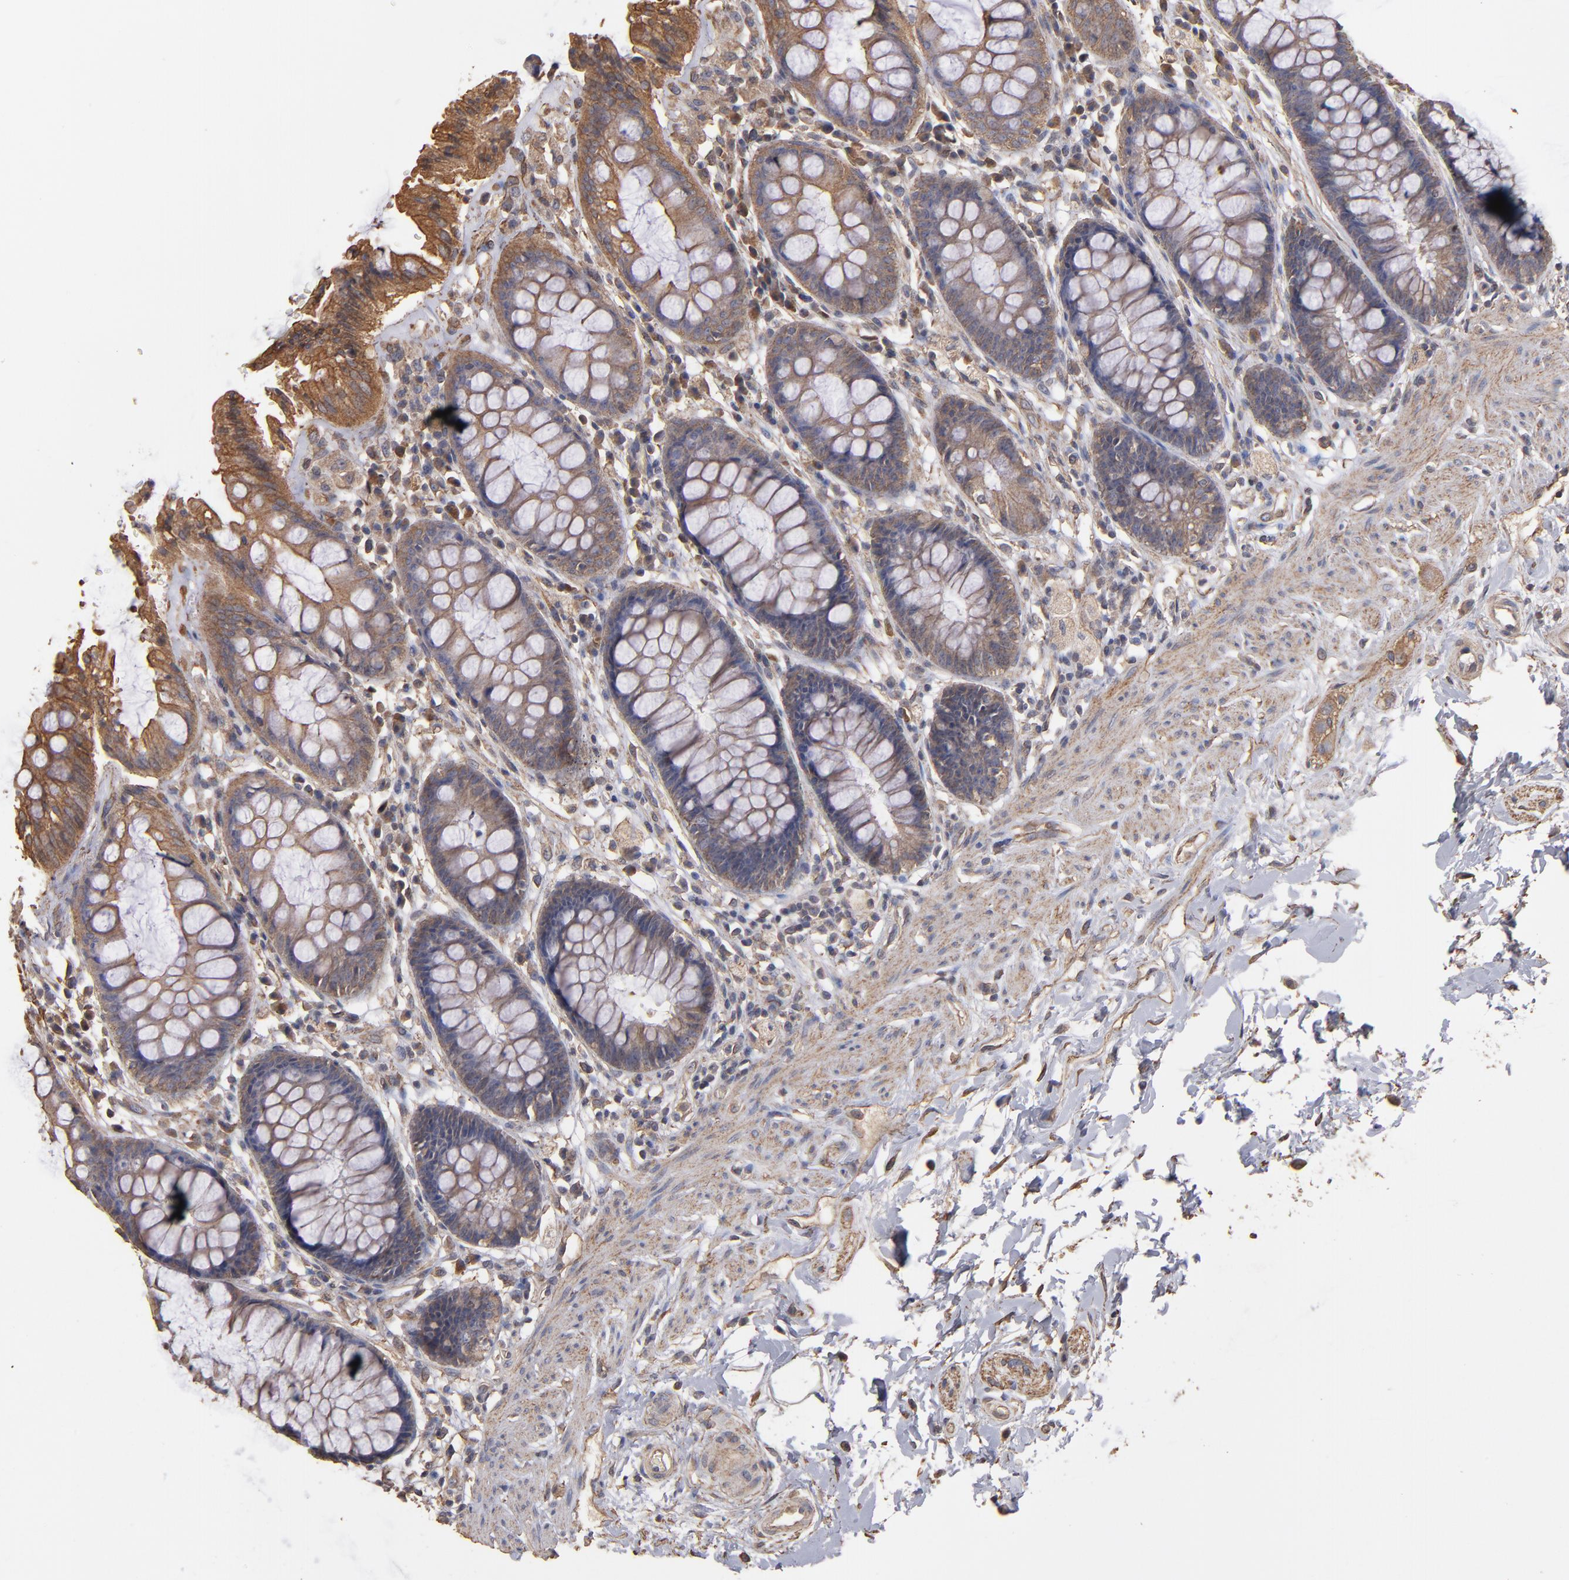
{"staining": {"intensity": "moderate", "quantity": ">75%", "location": "cytoplasmic/membranous"}, "tissue": "rectum", "cell_type": "Glandular cells", "image_type": "normal", "snomed": [{"axis": "morphology", "description": "Normal tissue, NOS"}, {"axis": "topography", "description": "Rectum"}], "caption": "The immunohistochemical stain highlights moderate cytoplasmic/membranous staining in glandular cells of benign rectum.", "gene": "DMD", "patient": {"sex": "female", "age": 46}}